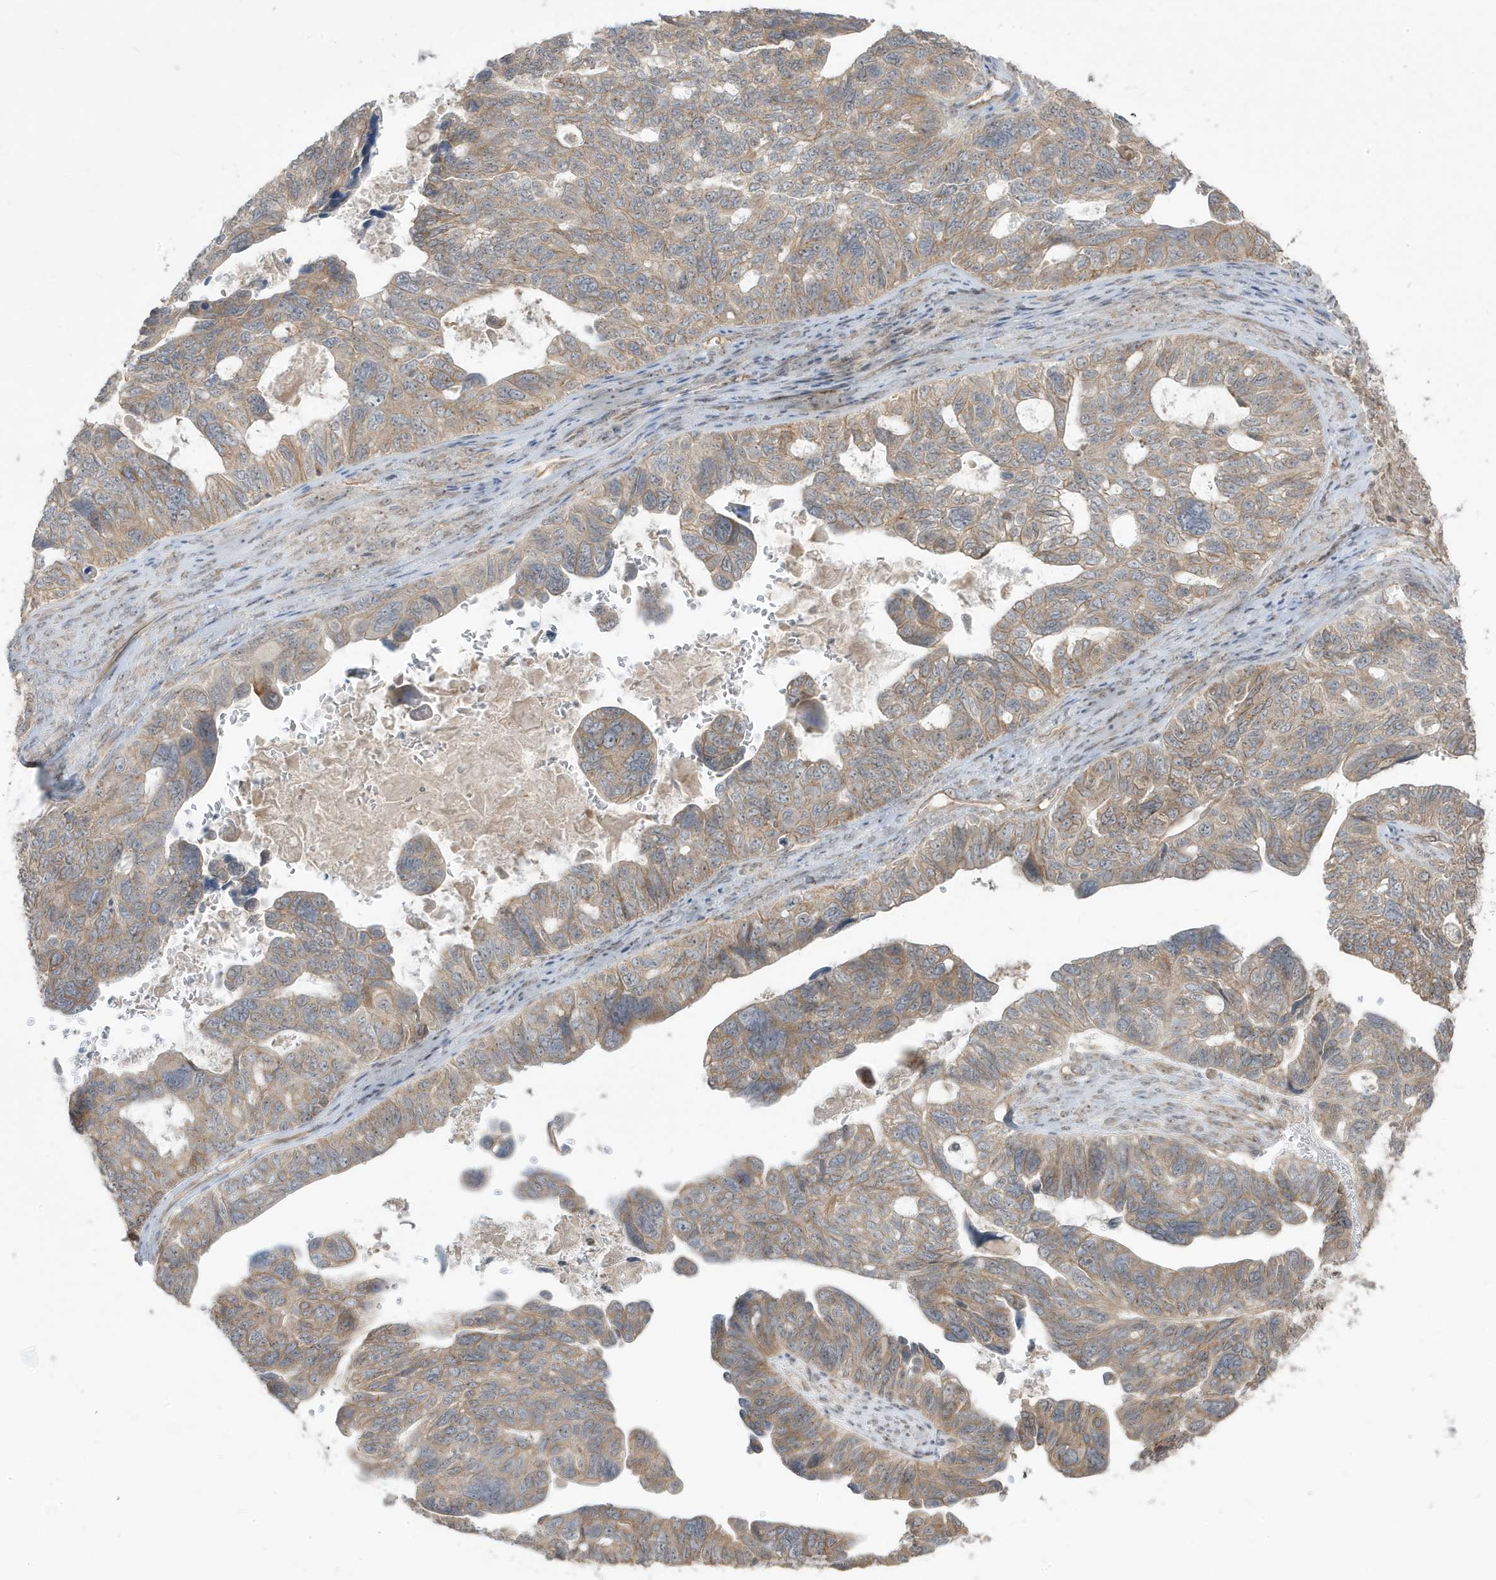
{"staining": {"intensity": "weak", "quantity": ">75%", "location": "cytoplasmic/membranous"}, "tissue": "ovarian cancer", "cell_type": "Tumor cells", "image_type": "cancer", "snomed": [{"axis": "morphology", "description": "Cystadenocarcinoma, serous, NOS"}, {"axis": "topography", "description": "Ovary"}], "caption": "A low amount of weak cytoplasmic/membranous positivity is appreciated in about >75% of tumor cells in ovarian serous cystadenocarcinoma tissue.", "gene": "DNAJC12", "patient": {"sex": "female", "age": 79}}